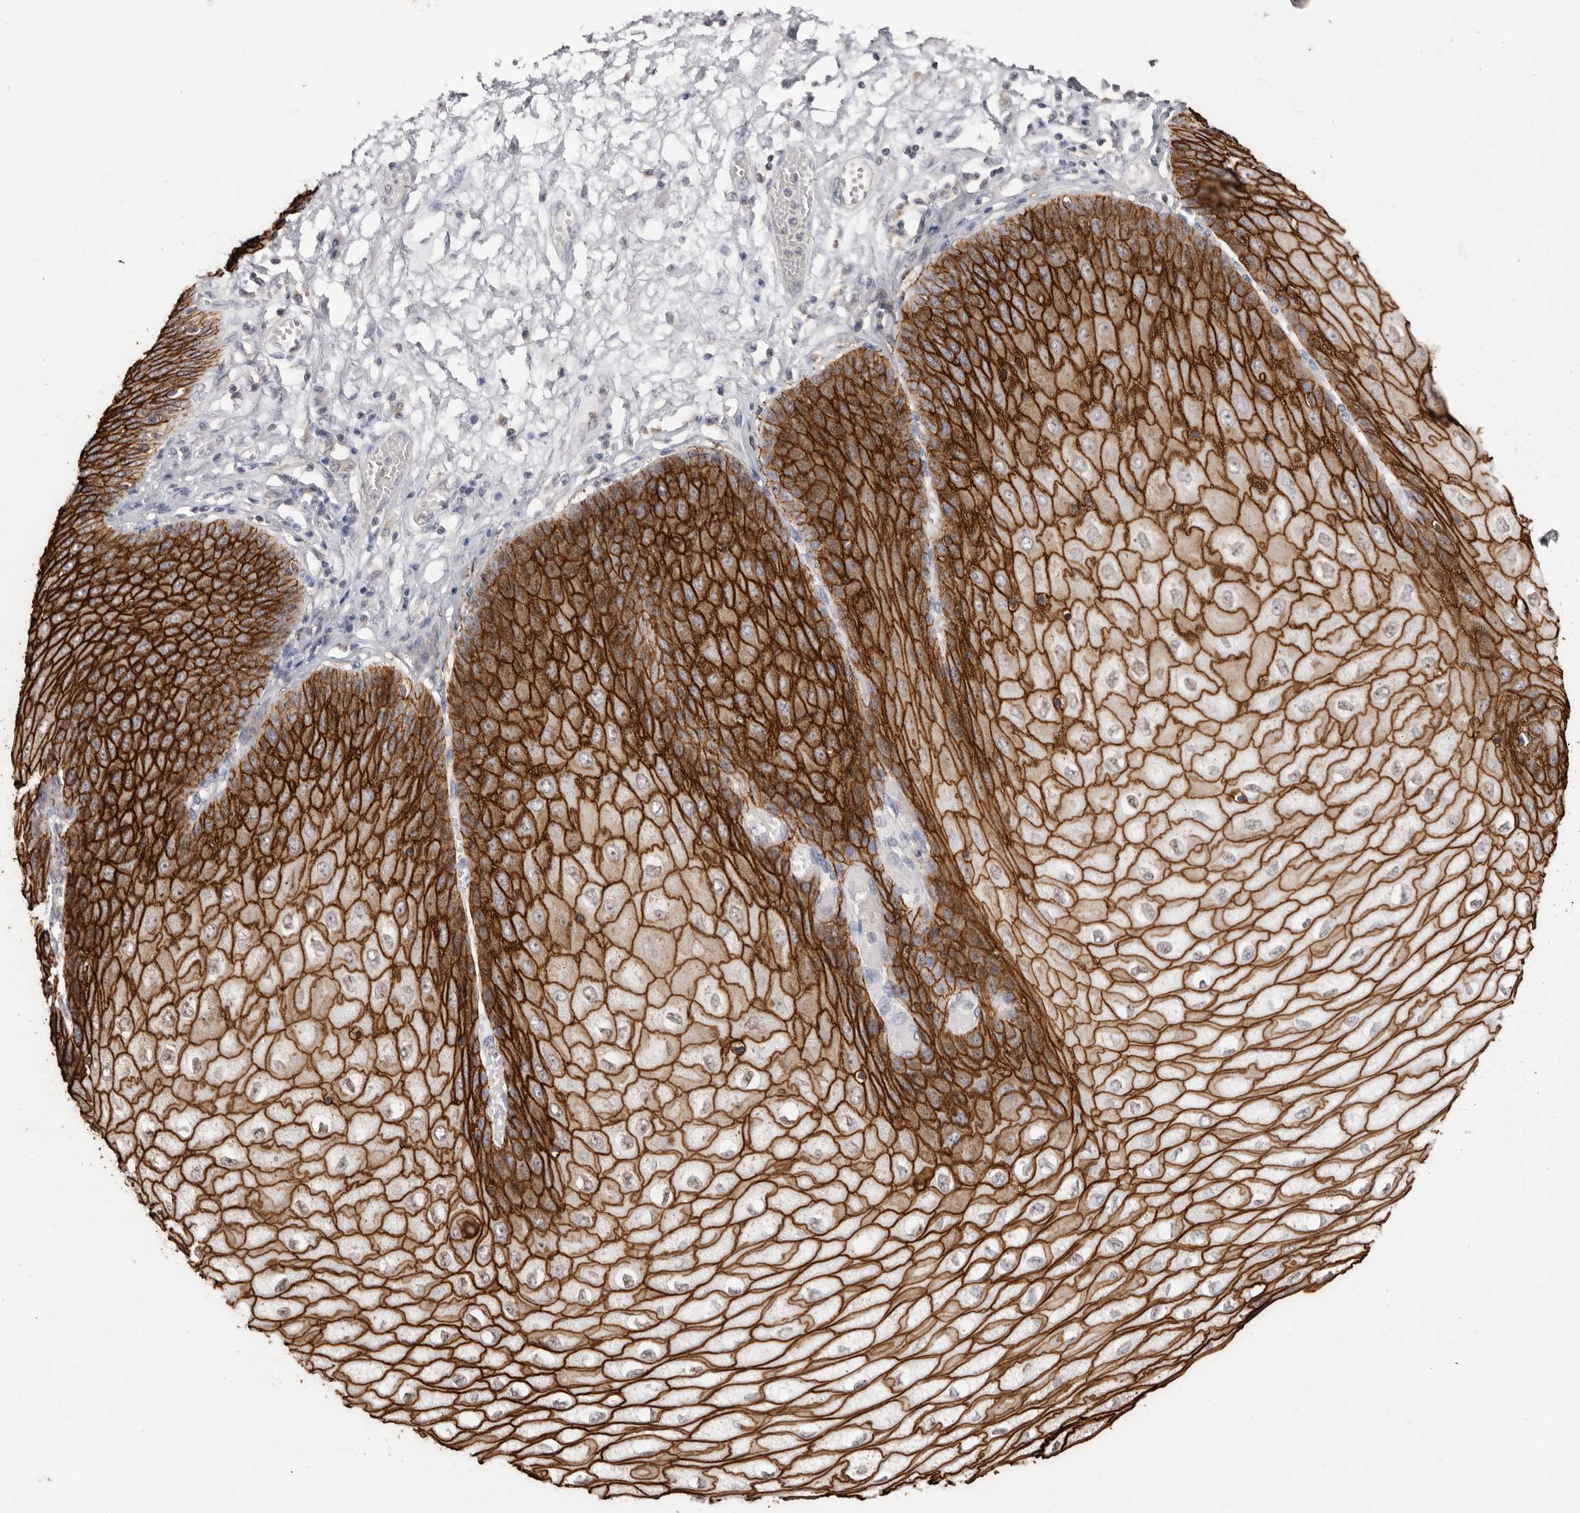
{"staining": {"intensity": "strong", "quantity": ">75%", "location": "cytoplasmic/membranous"}, "tissue": "esophagus", "cell_type": "Squamous epithelial cells", "image_type": "normal", "snomed": [{"axis": "morphology", "description": "Normal tissue, NOS"}, {"axis": "topography", "description": "Esophagus"}], "caption": "A high amount of strong cytoplasmic/membranous positivity is present in about >75% of squamous epithelial cells in unremarkable esophagus.", "gene": "S100A14", "patient": {"sex": "male", "age": 60}}